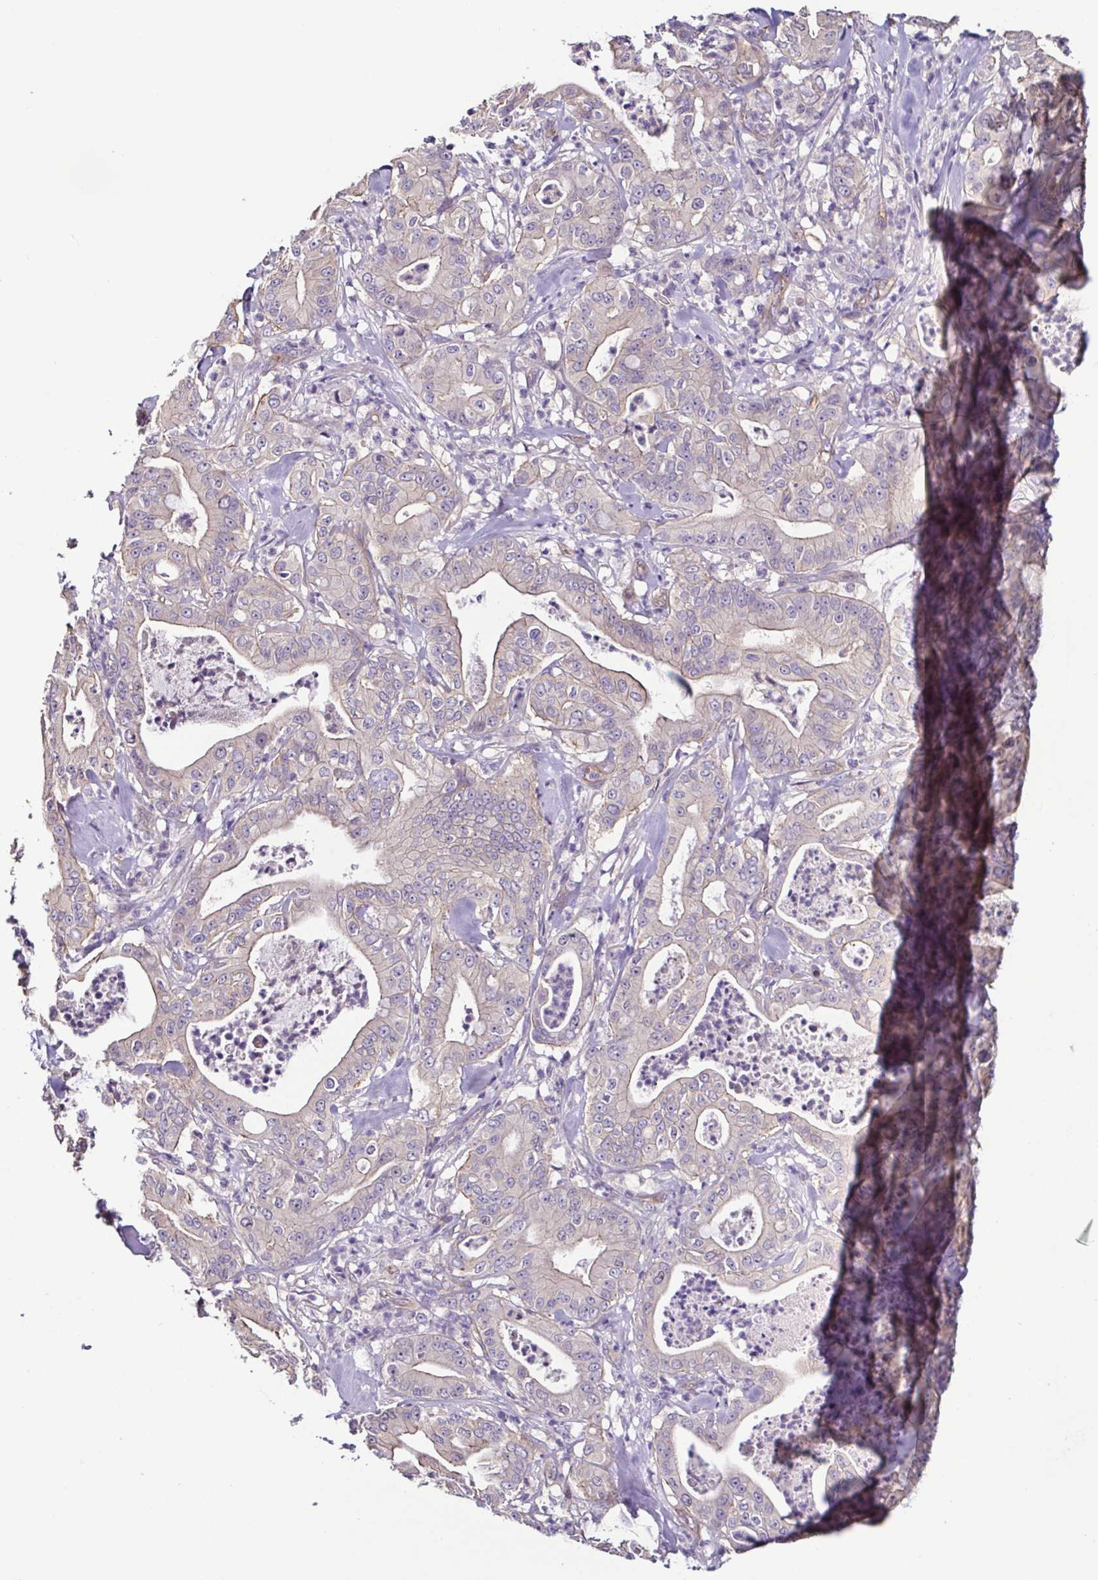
{"staining": {"intensity": "negative", "quantity": "none", "location": "none"}, "tissue": "pancreatic cancer", "cell_type": "Tumor cells", "image_type": "cancer", "snomed": [{"axis": "morphology", "description": "Adenocarcinoma, NOS"}, {"axis": "topography", "description": "Pancreas"}], "caption": "This image is of pancreatic cancer (adenocarcinoma) stained with immunohistochemistry (IHC) to label a protein in brown with the nuclei are counter-stained blue. There is no expression in tumor cells.", "gene": "LMOD2", "patient": {"sex": "male", "age": 71}}